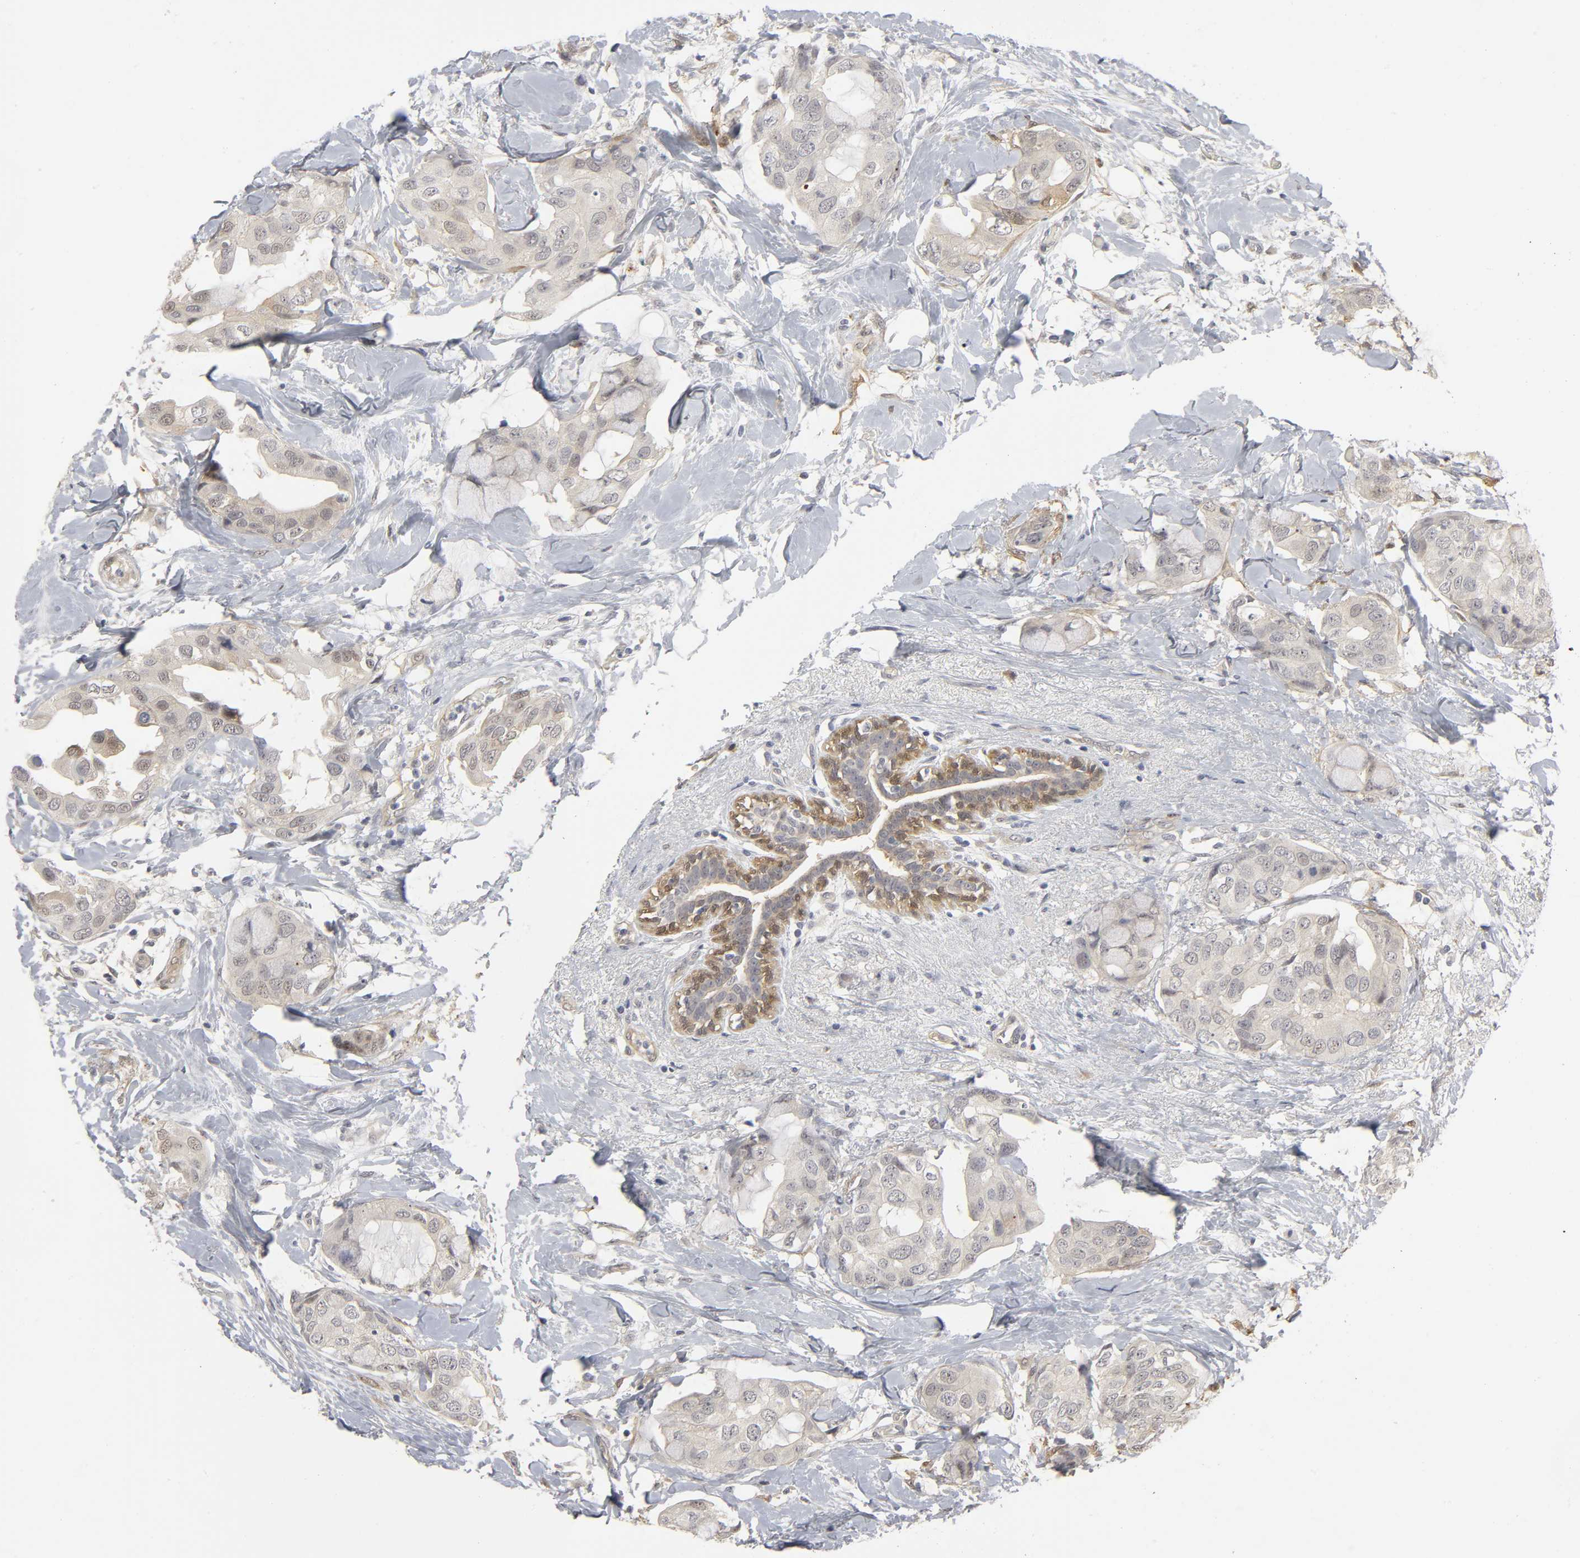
{"staining": {"intensity": "weak", "quantity": "25%-75%", "location": "cytoplasmic/membranous"}, "tissue": "breast cancer", "cell_type": "Tumor cells", "image_type": "cancer", "snomed": [{"axis": "morphology", "description": "Duct carcinoma"}, {"axis": "topography", "description": "Breast"}], "caption": "Immunohistochemistry (DAB) staining of human infiltrating ductal carcinoma (breast) shows weak cytoplasmic/membranous protein positivity in about 25%-75% of tumor cells.", "gene": "PDLIM3", "patient": {"sex": "female", "age": 40}}